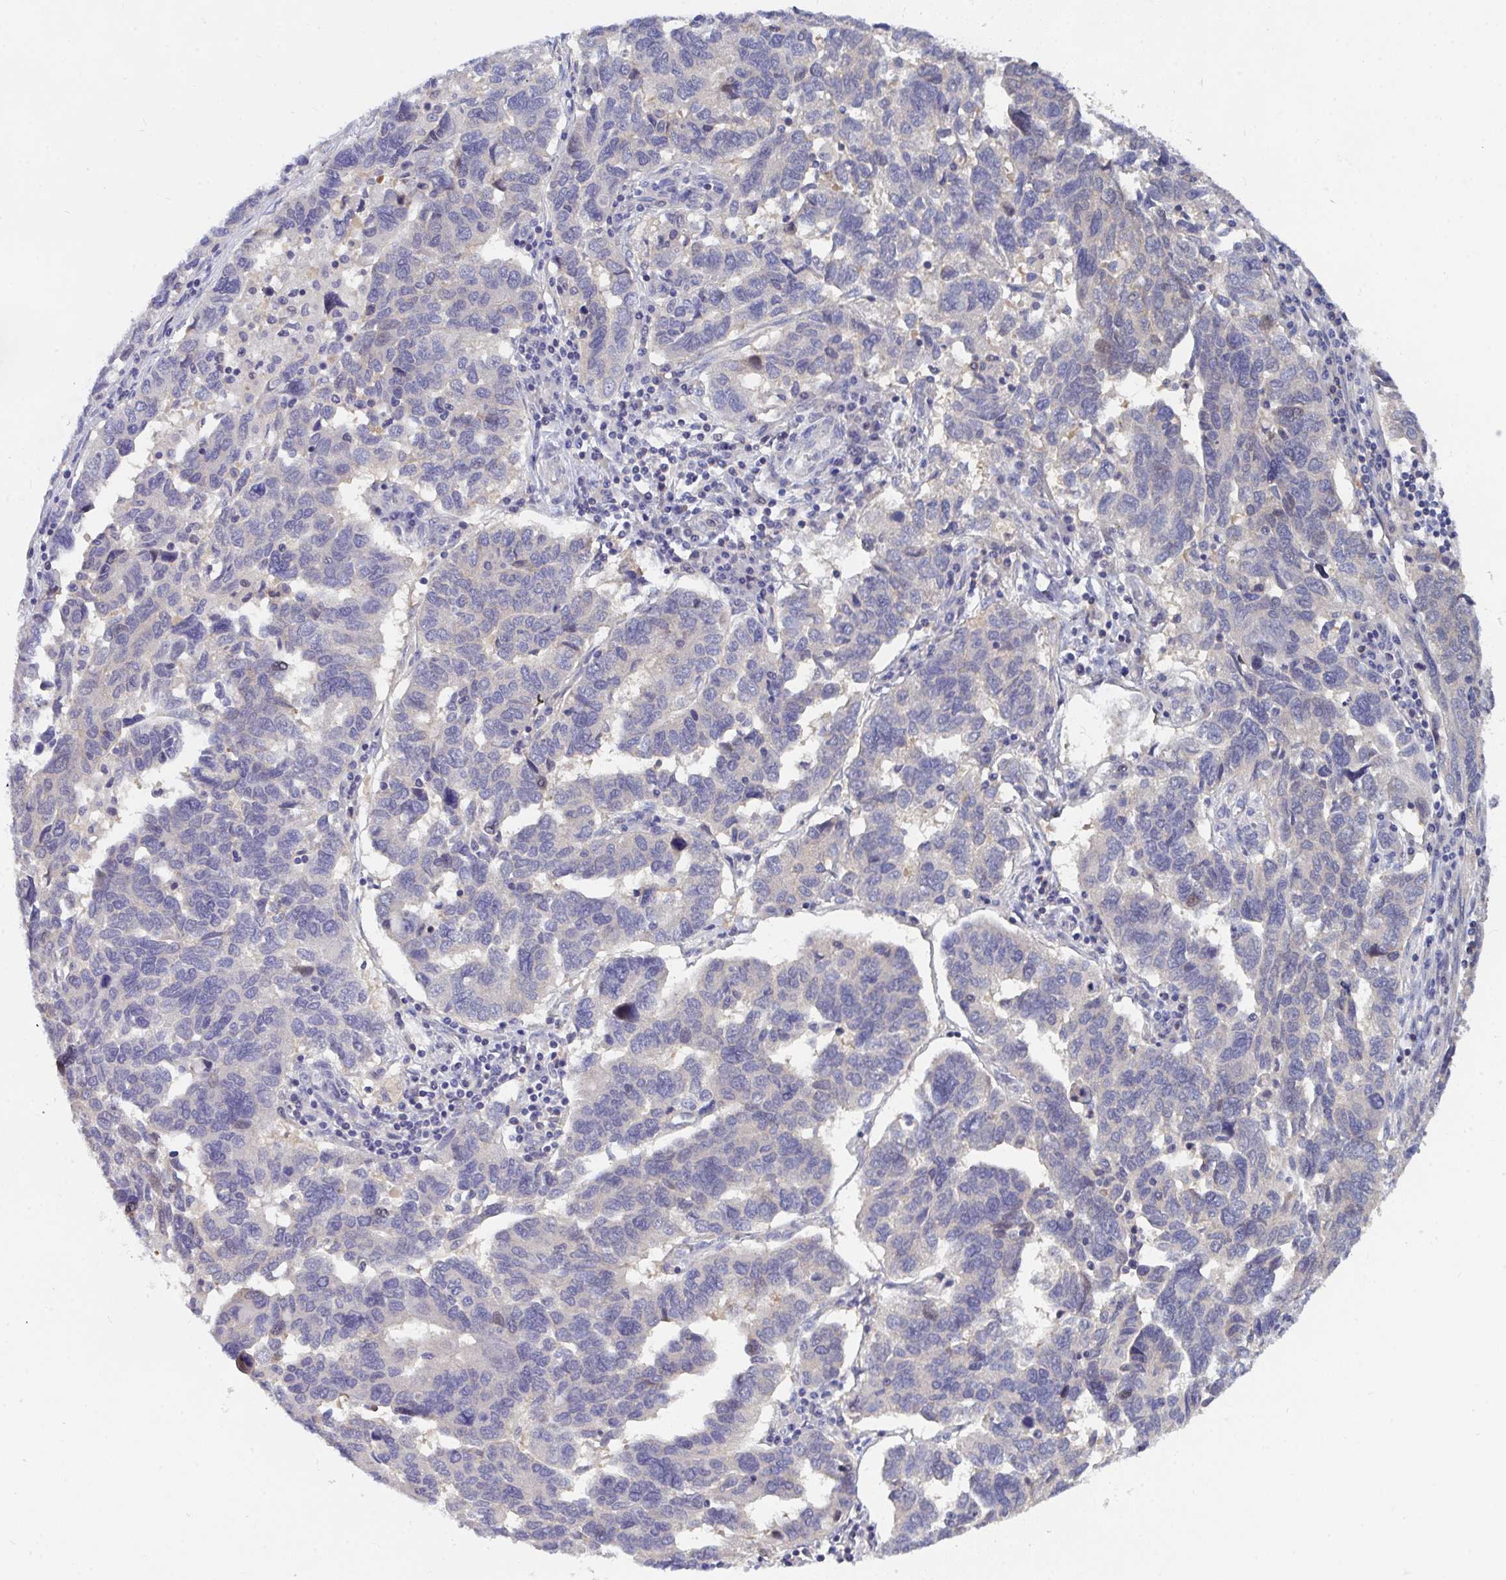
{"staining": {"intensity": "negative", "quantity": "none", "location": "none"}, "tissue": "ovarian cancer", "cell_type": "Tumor cells", "image_type": "cancer", "snomed": [{"axis": "morphology", "description": "Cystadenocarcinoma, serous, NOS"}, {"axis": "topography", "description": "Ovary"}], "caption": "Photomicrograph shows no significant protein positivity in tumor cells of ovarian cancer.", "gene": "P2RX3", "patient": {"sex": "female", "age": 64}}